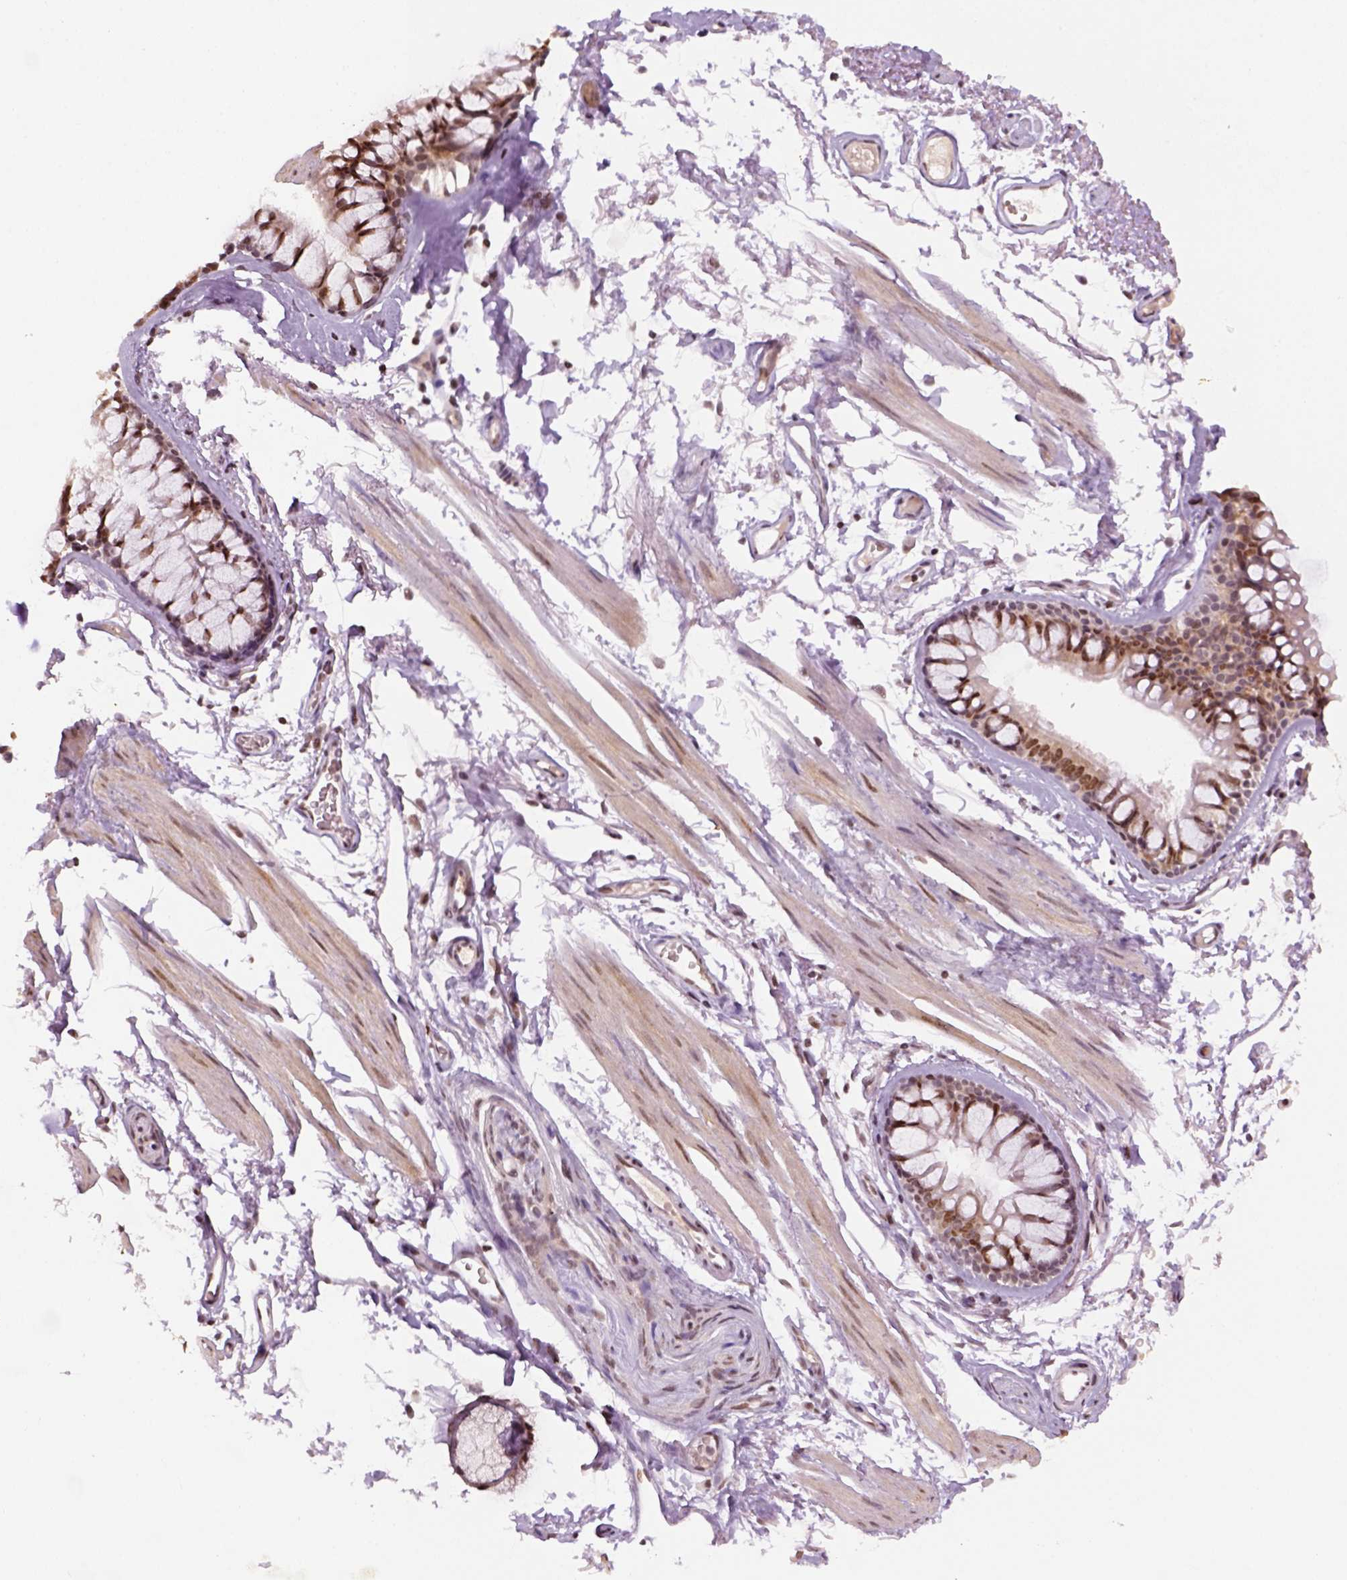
{"staining": {"intensity": "strong", "quantity": ">75%", "location": "nuclear"}, "tissue": "adipose tissue", "cell_type": "Adipocytes", "image_type": "normal", "snomed": [{"axis": "morphology", "description": "Normal tissue, NOS"}, {"axis": "topography", "description": "Cartilage tissue"}, {"axis": "topography", "description": "Bronchus"}], "caption": "IHC histopathology image of benign adipose tissue stained for a protein (brown), which exhibits high levels of strong nuclear staining in approximately >75% of adipocytes.", "gene": "GOT1", "patient": {"sex": "female", "age": 79}}